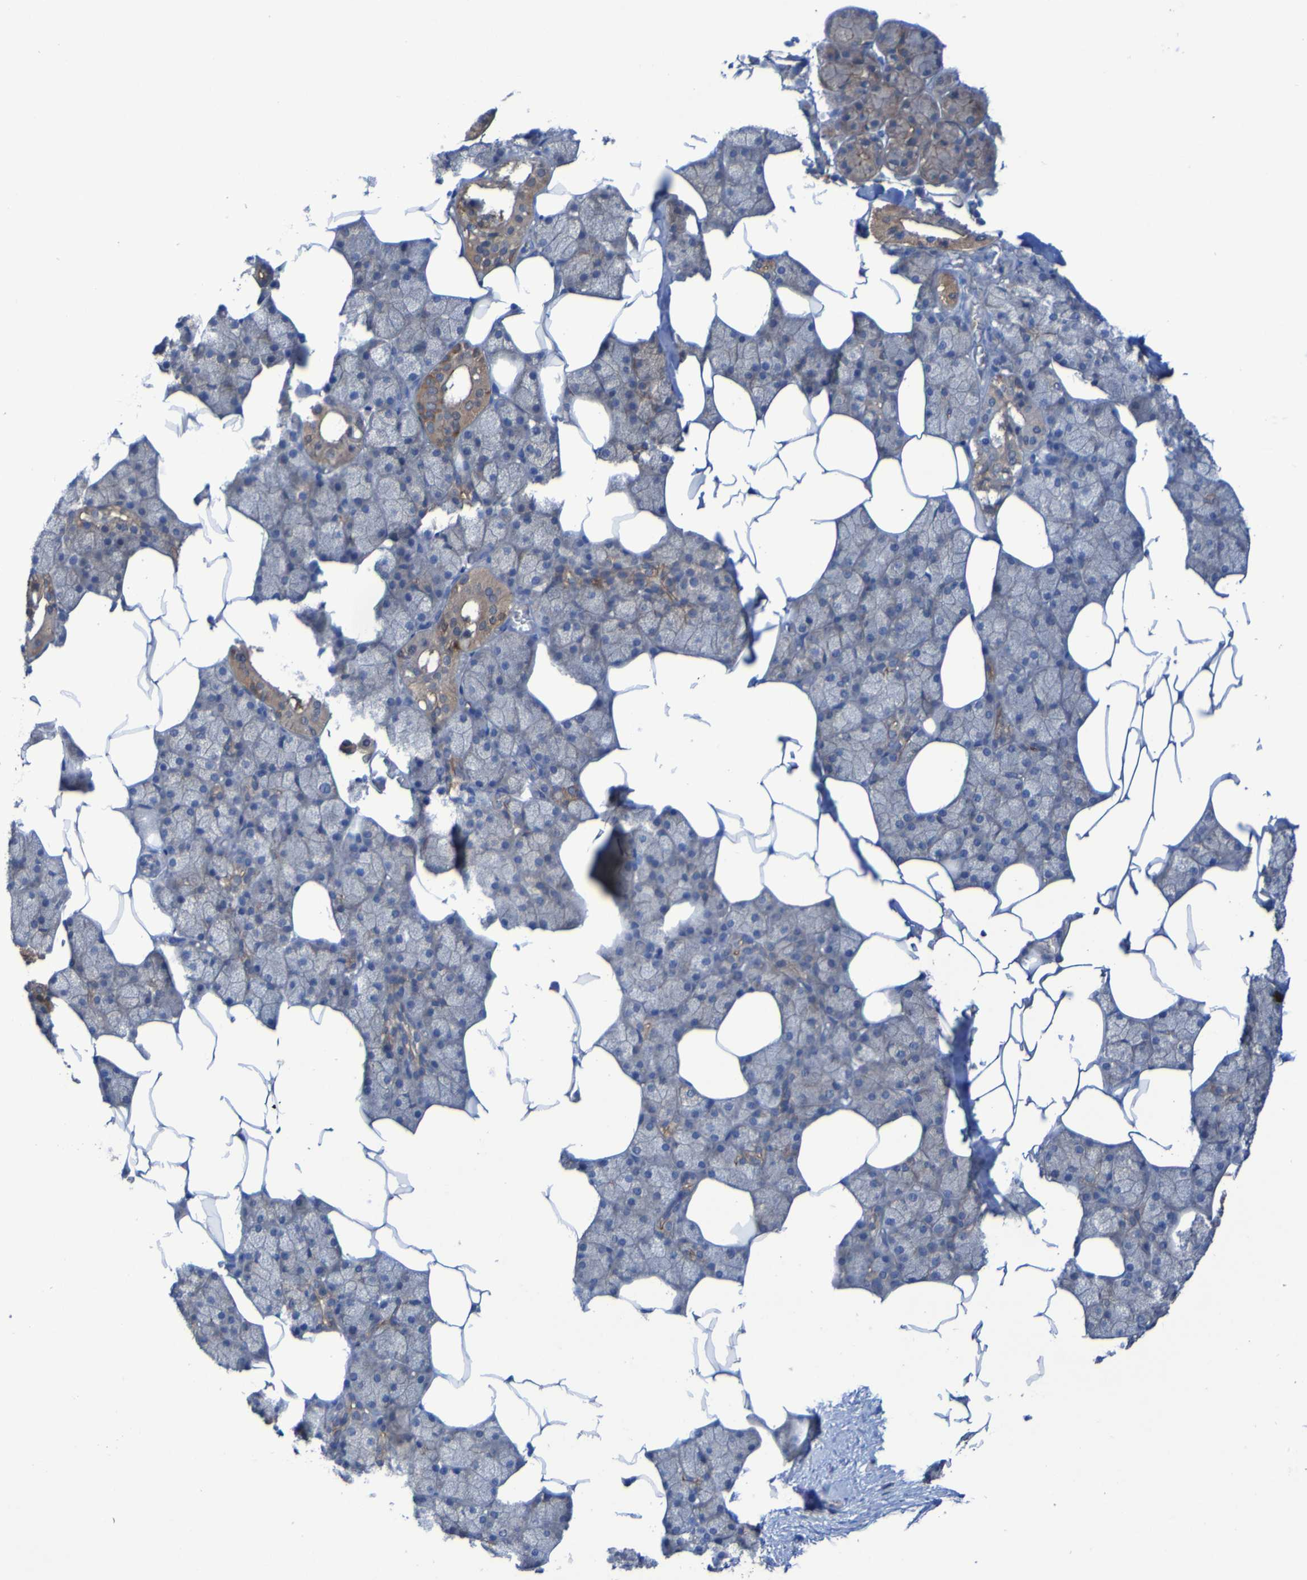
{"staining": {"intensity": "moderate", "quantity": "25%-75%", "location": "cytoplasmic/membranous"}, "tissue": "salivary gland", "cell_type": "Glandular cells", "image_type": "normal", "snomed": [{"axis": "morphology", "description": "Normal tissue, NOS"}, {"axis": "topography", "description": "Salivary gland"}], "caption": "Immunohistochemical staining of benign salivary gland shows moderate cytoplasmic/membranous protein expression in approximately 25%-75% of glandular cells.", "gene": "ARHGEF16", "patient": {"sex": "male", "age": 62}}